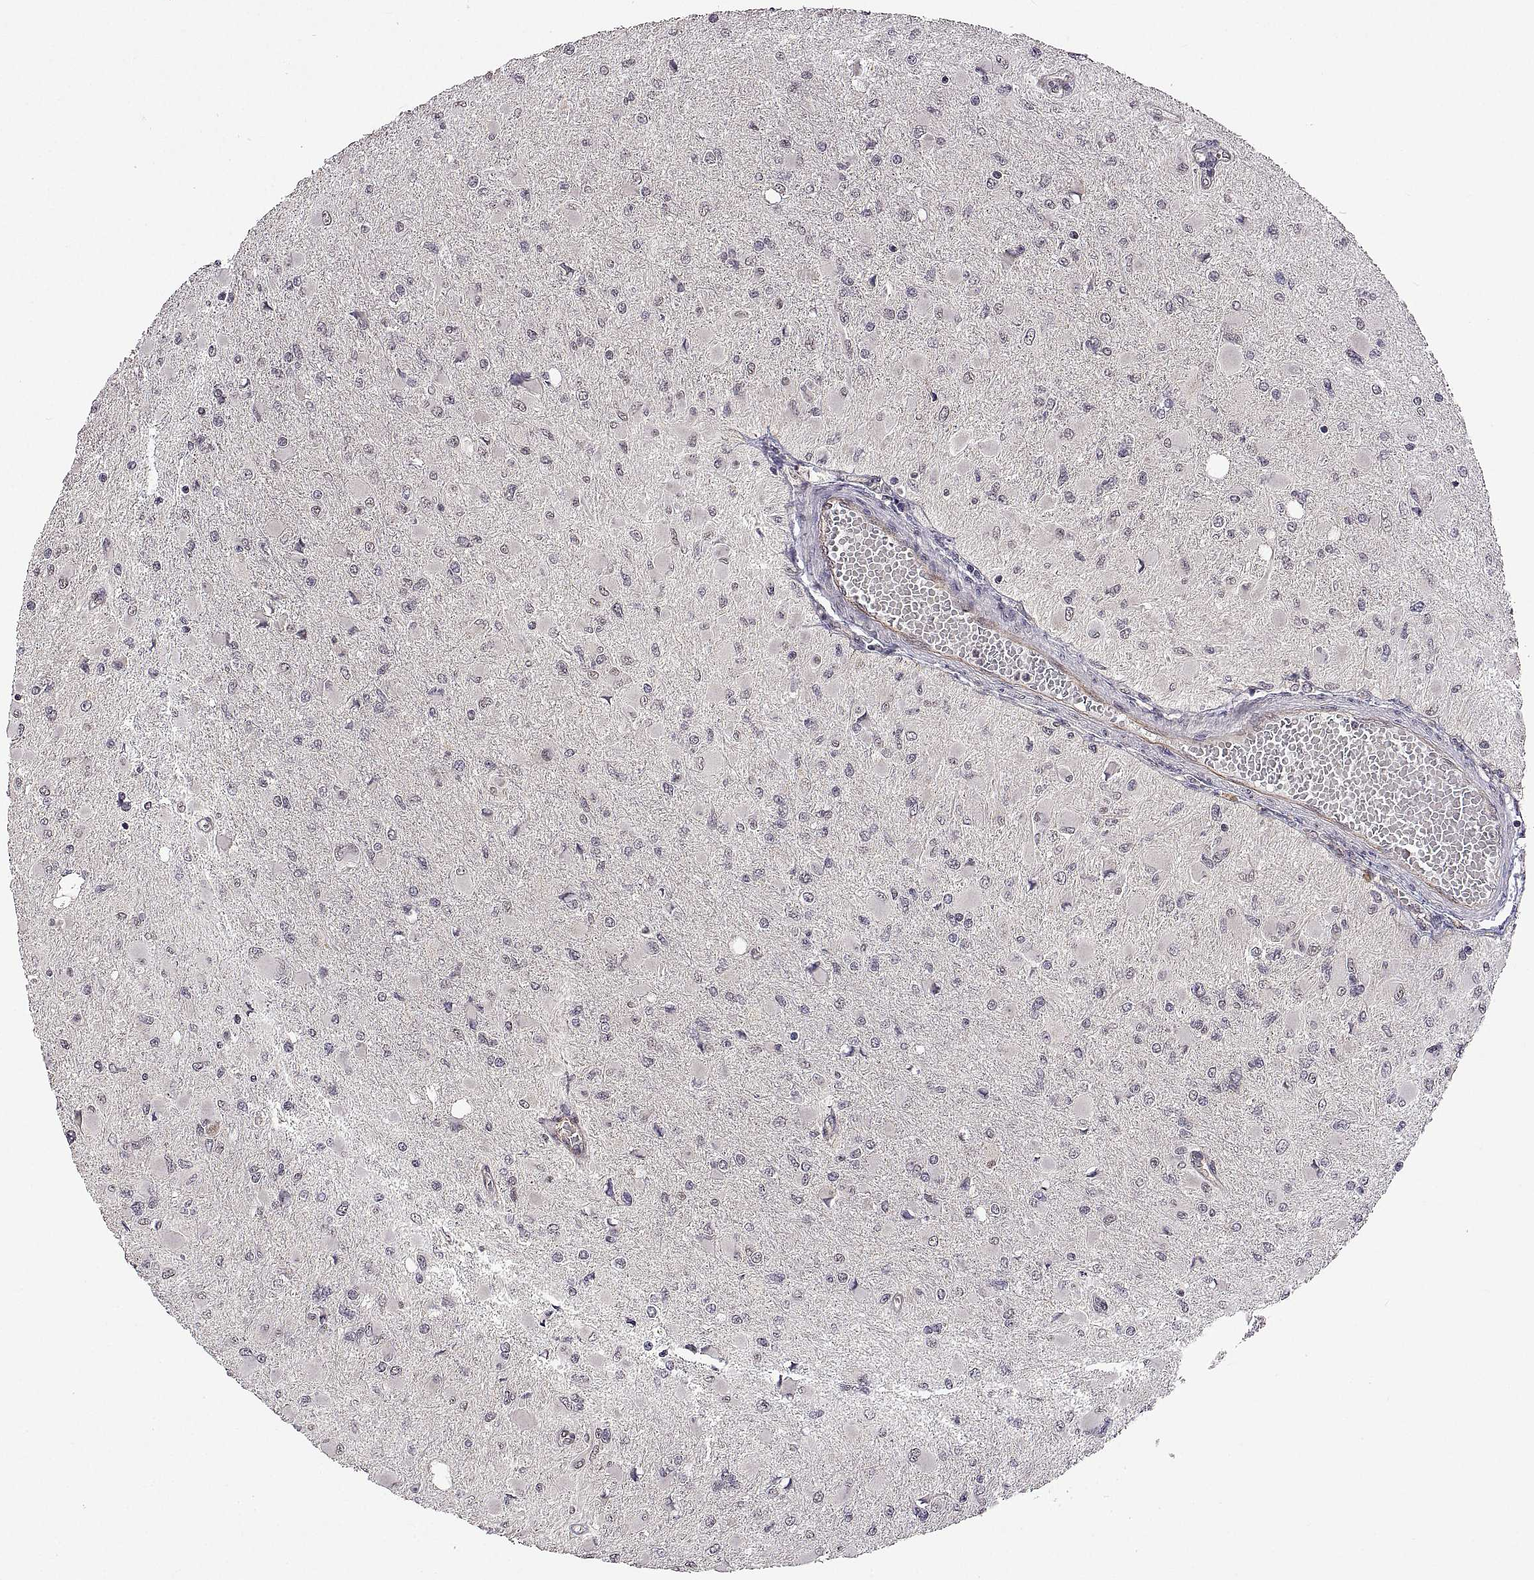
{"staining": {"intensity": "negative", "quantity": "none", "location": "none"}, "tissue": "glioma", "cell_type": "Tumor cells", "image_type": "cancer", "snomed": [{"axis": "morphology", "description": "Glioma, malignant, High grade"}, {"axis": "topography", "description": "Cerebral cortex"}], "caption": "An IHC photomicrograph of high-grade glioma (malignant) is shown. There is no staining in tumor cells of high-grade glioma (malignant).", "gene": "LAMA1", "patient": {"sex": "female", "age": 36}}